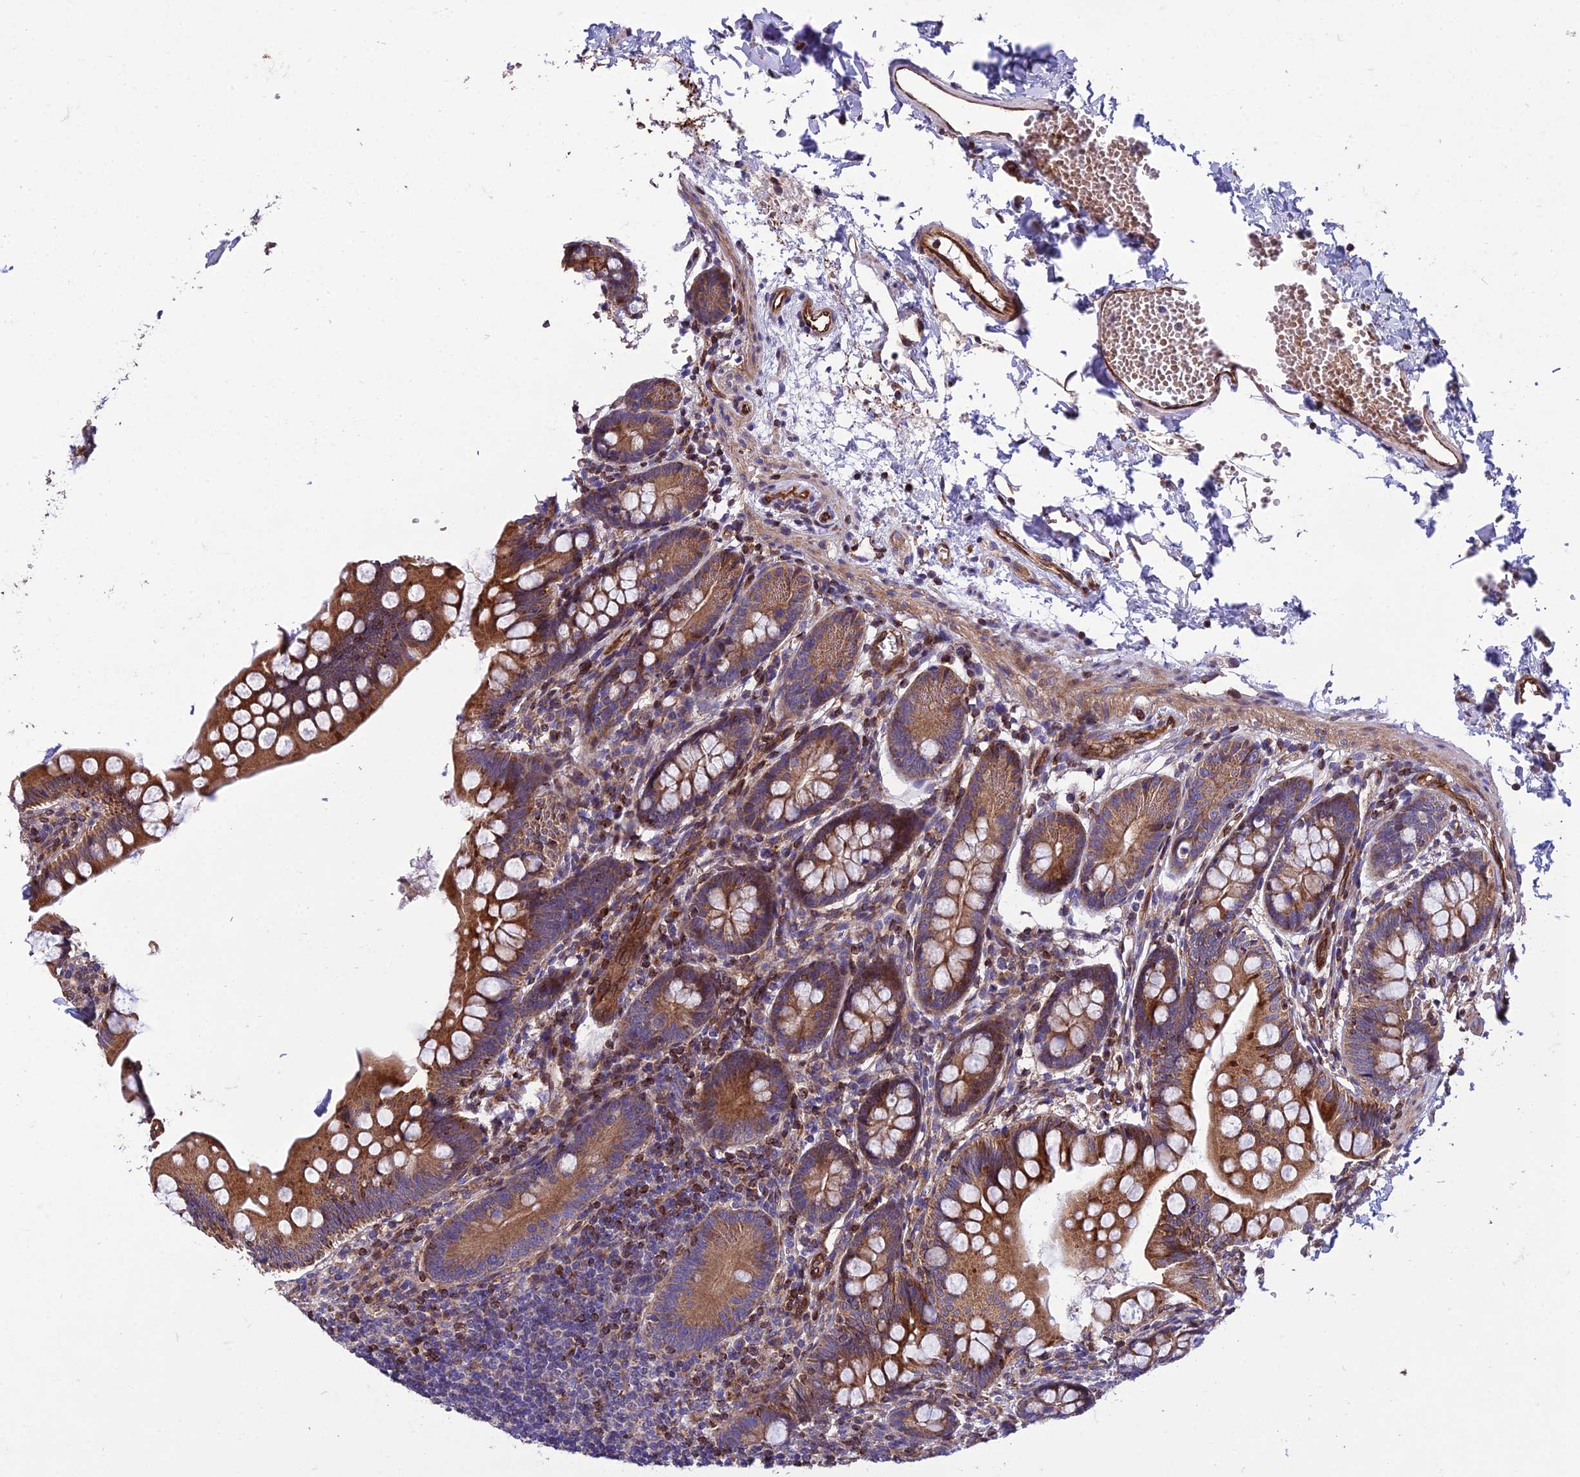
{"staining": {"intensity": "strong", "quantity": ">75%", "location": "cytoplasmic/membranous"}, "tissue": "small intestine", "cell_type": "Glandular cells", "image_type": "normal", "snomed": [{"axis": "morphology", "description": "Normal tissue, NOS"}, {"axis": "topography", "description": "Small intestine"}], "caption": "An immunohistochemistry (IHC) image of unremarkable tissue is shown. Protein staining in brown shows strong cytoplasmic/membranous positivity in small intestine within glandular cells. The protein is shown in brown color, while the nuclei are stained blue.", "gene": "GIMAP1", "patient": {"sex": "male", "age": 7}}